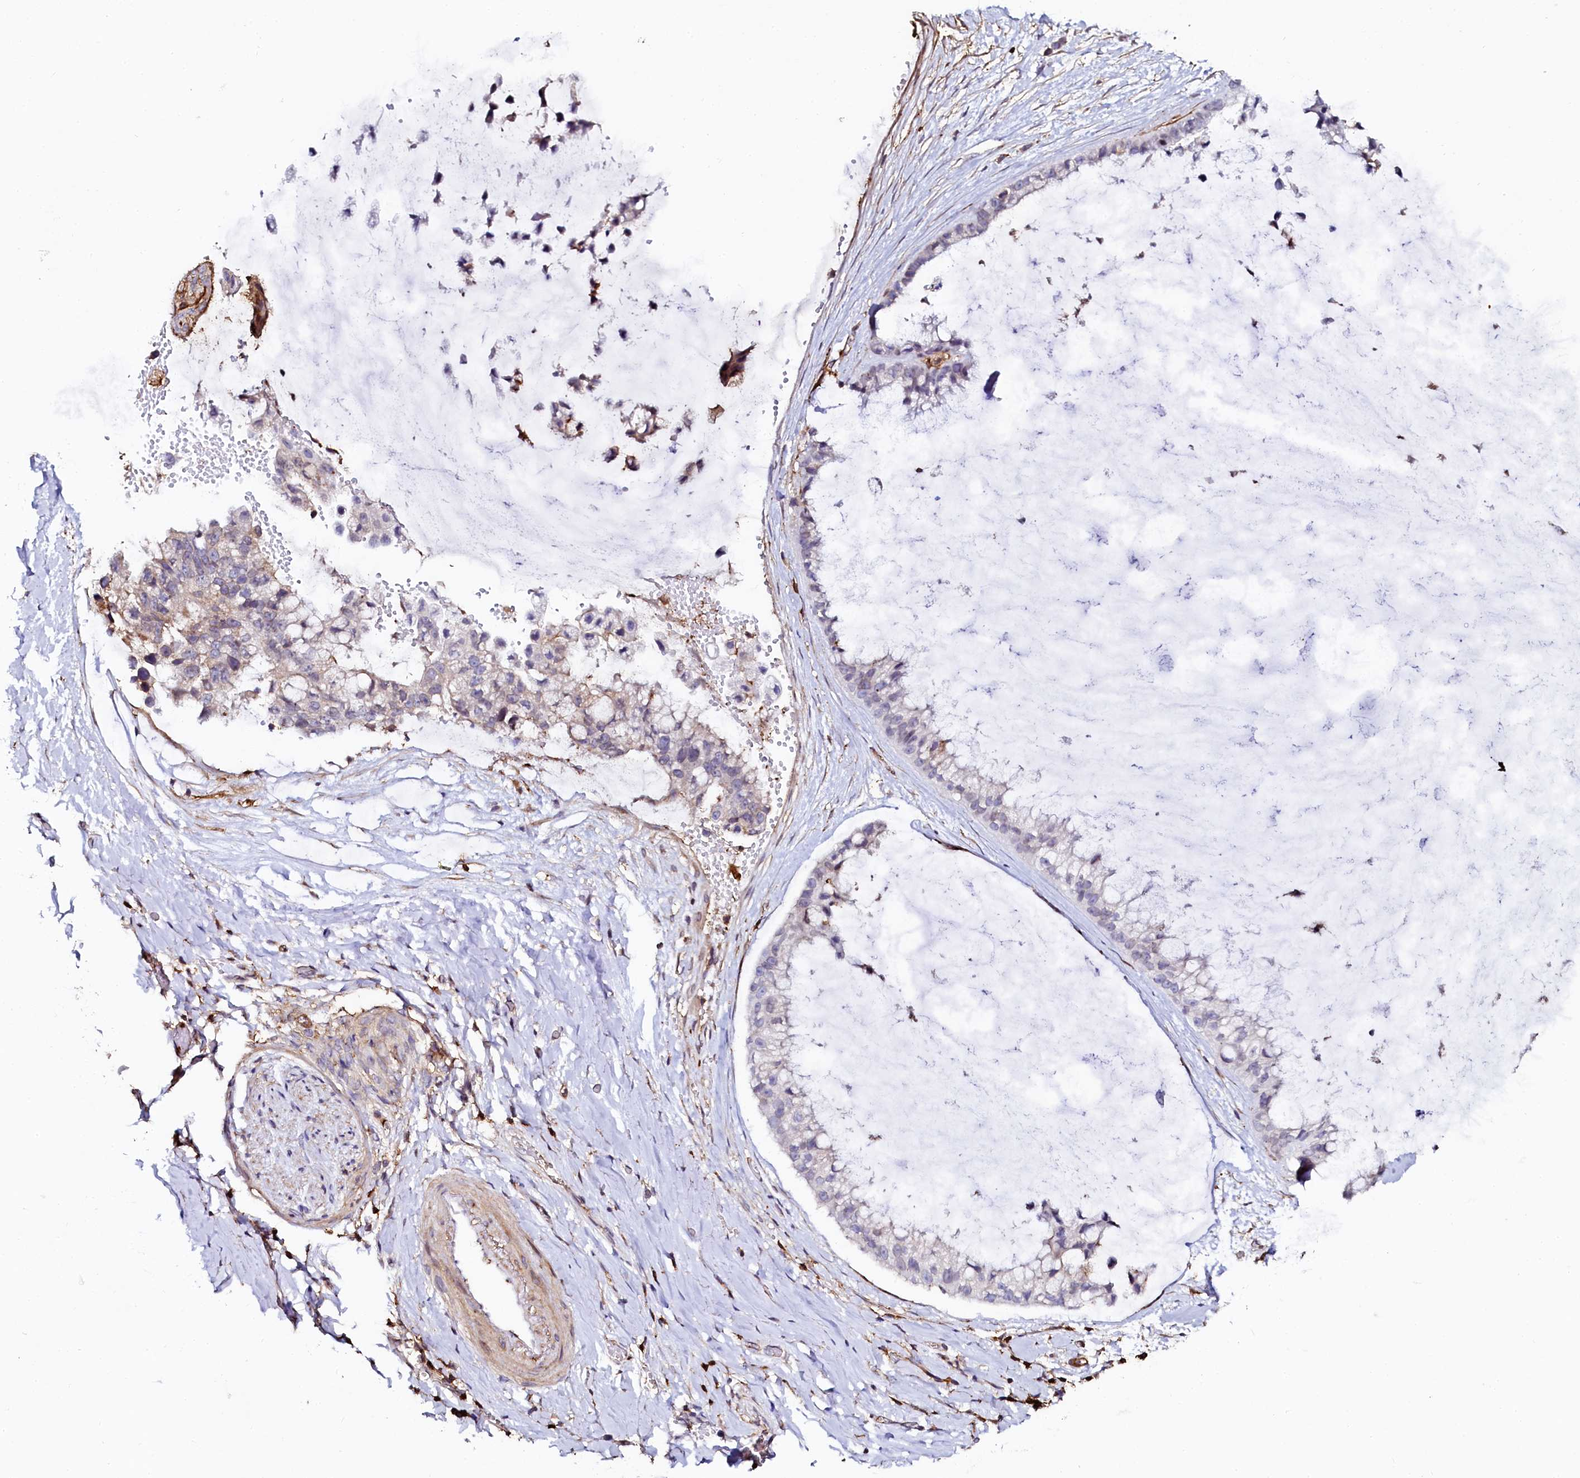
{"staining": {"intensity": "negative", "quantity": "none", "location": "none"}, "tissue": "ovarian cancer", "cell_type": "Tumor cells", "image_type": "cancer", "snomed": [{"axis": "morphology", "description": "Cystadenocarcinoma, mucinous, NOS"}, {"axis": "topography", "description": "Ovary"}], "caption": "This photomicrograph is of ovarian cancer (mucinous cystadenocarcinoma) stained with immunohistochemistry to label a protein in brown with the nuclei are counter-stained blue. There is no expression in tumor cells.", "gene": "AAAS", "patient": {"sex": "female", "age": 39}}